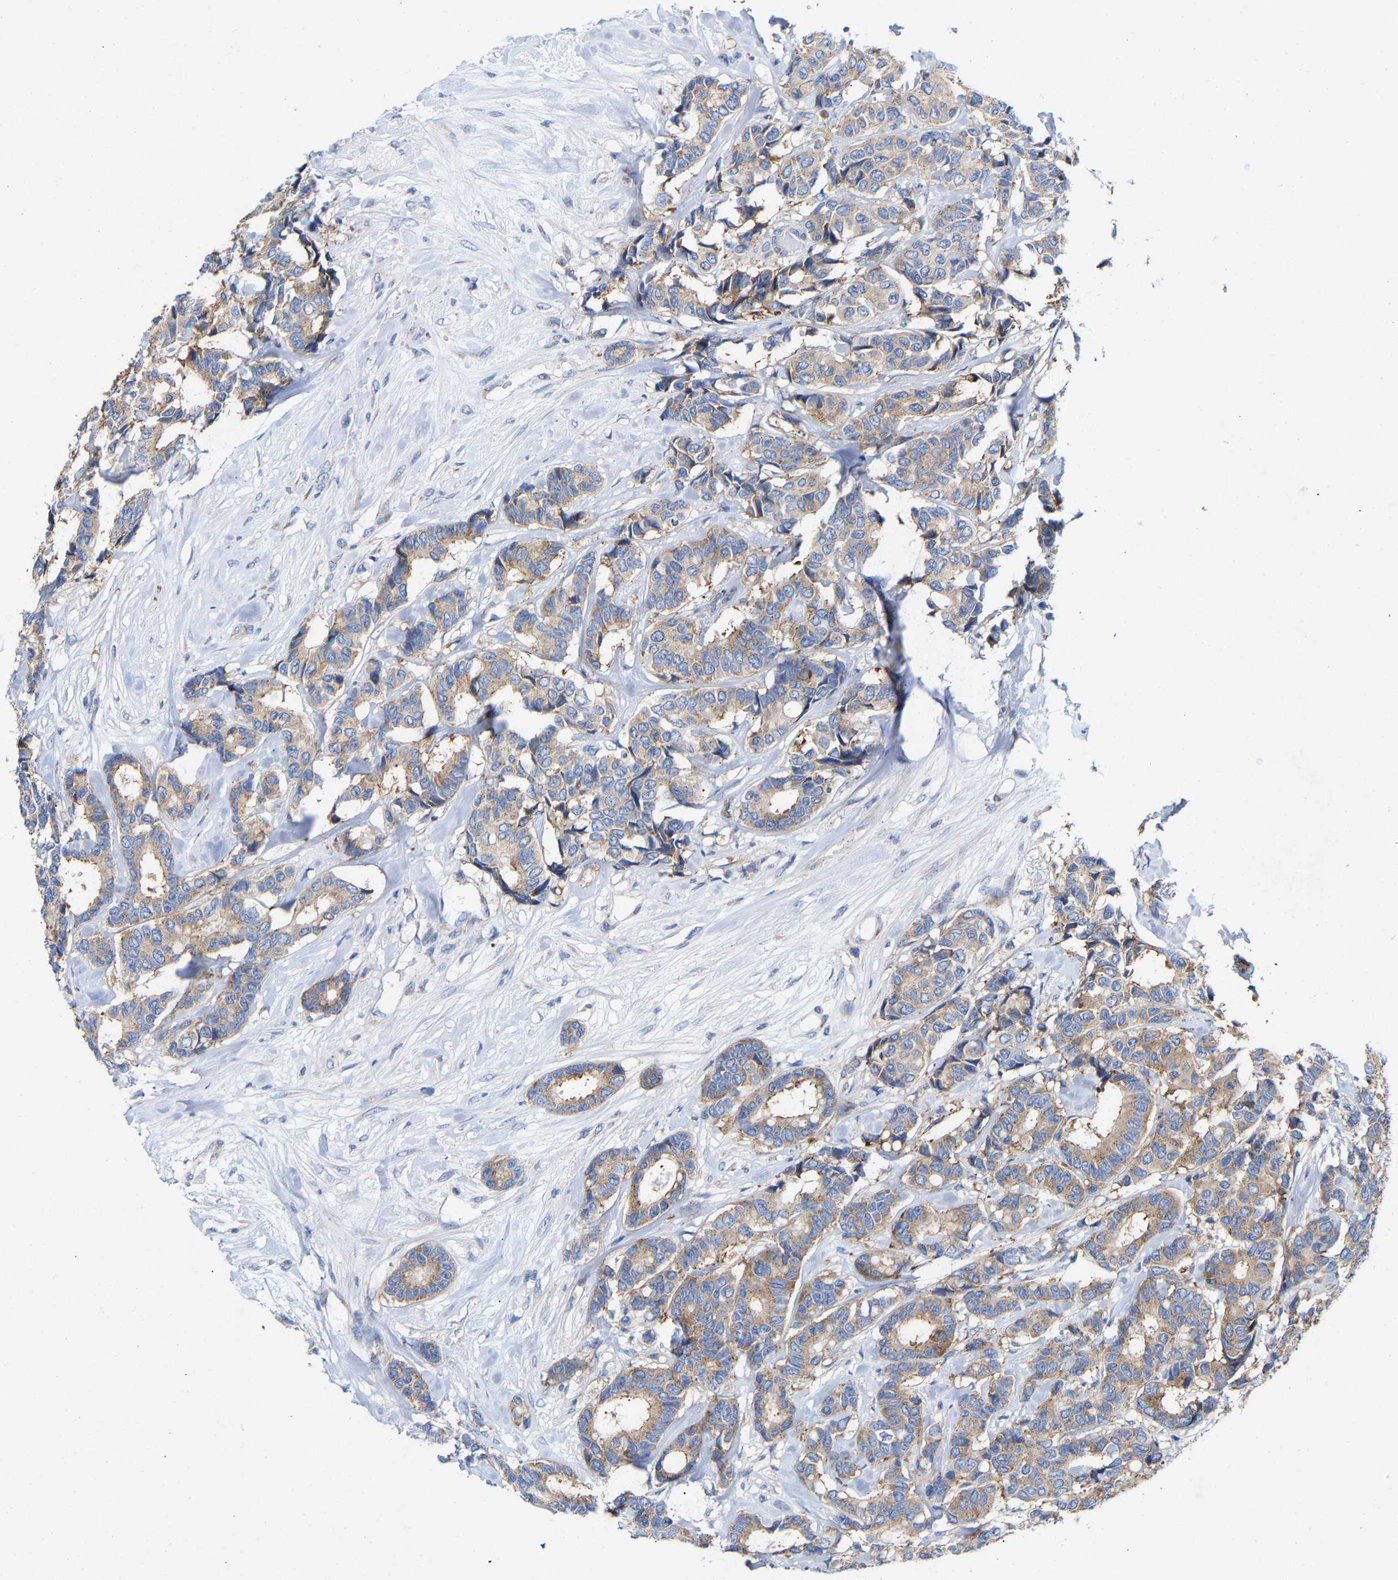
{"staining": {"intensity": "moderate", "quantity": ">75%", "location": "cytoplasmic/membranous"}, "tissue": "breast cancer", "cell_type": "Tumor cells", "image_type": "cancer", "snomed": [{"axis": "morphology", "description": "Duct carcinoma"}, {"axis": "topography", "description": "Breast"}], "caption": "Protein expression analysis of breast infiltrating ductal carcinoma reveals moderate cytoplasmic/membranous expression in about >75% of tumor cells. (brown staining indicates protein expression, while blue staining denotes nuclei).", "gene": "PPP1R15A", "patient": {"sex": "female", "age": 87}}